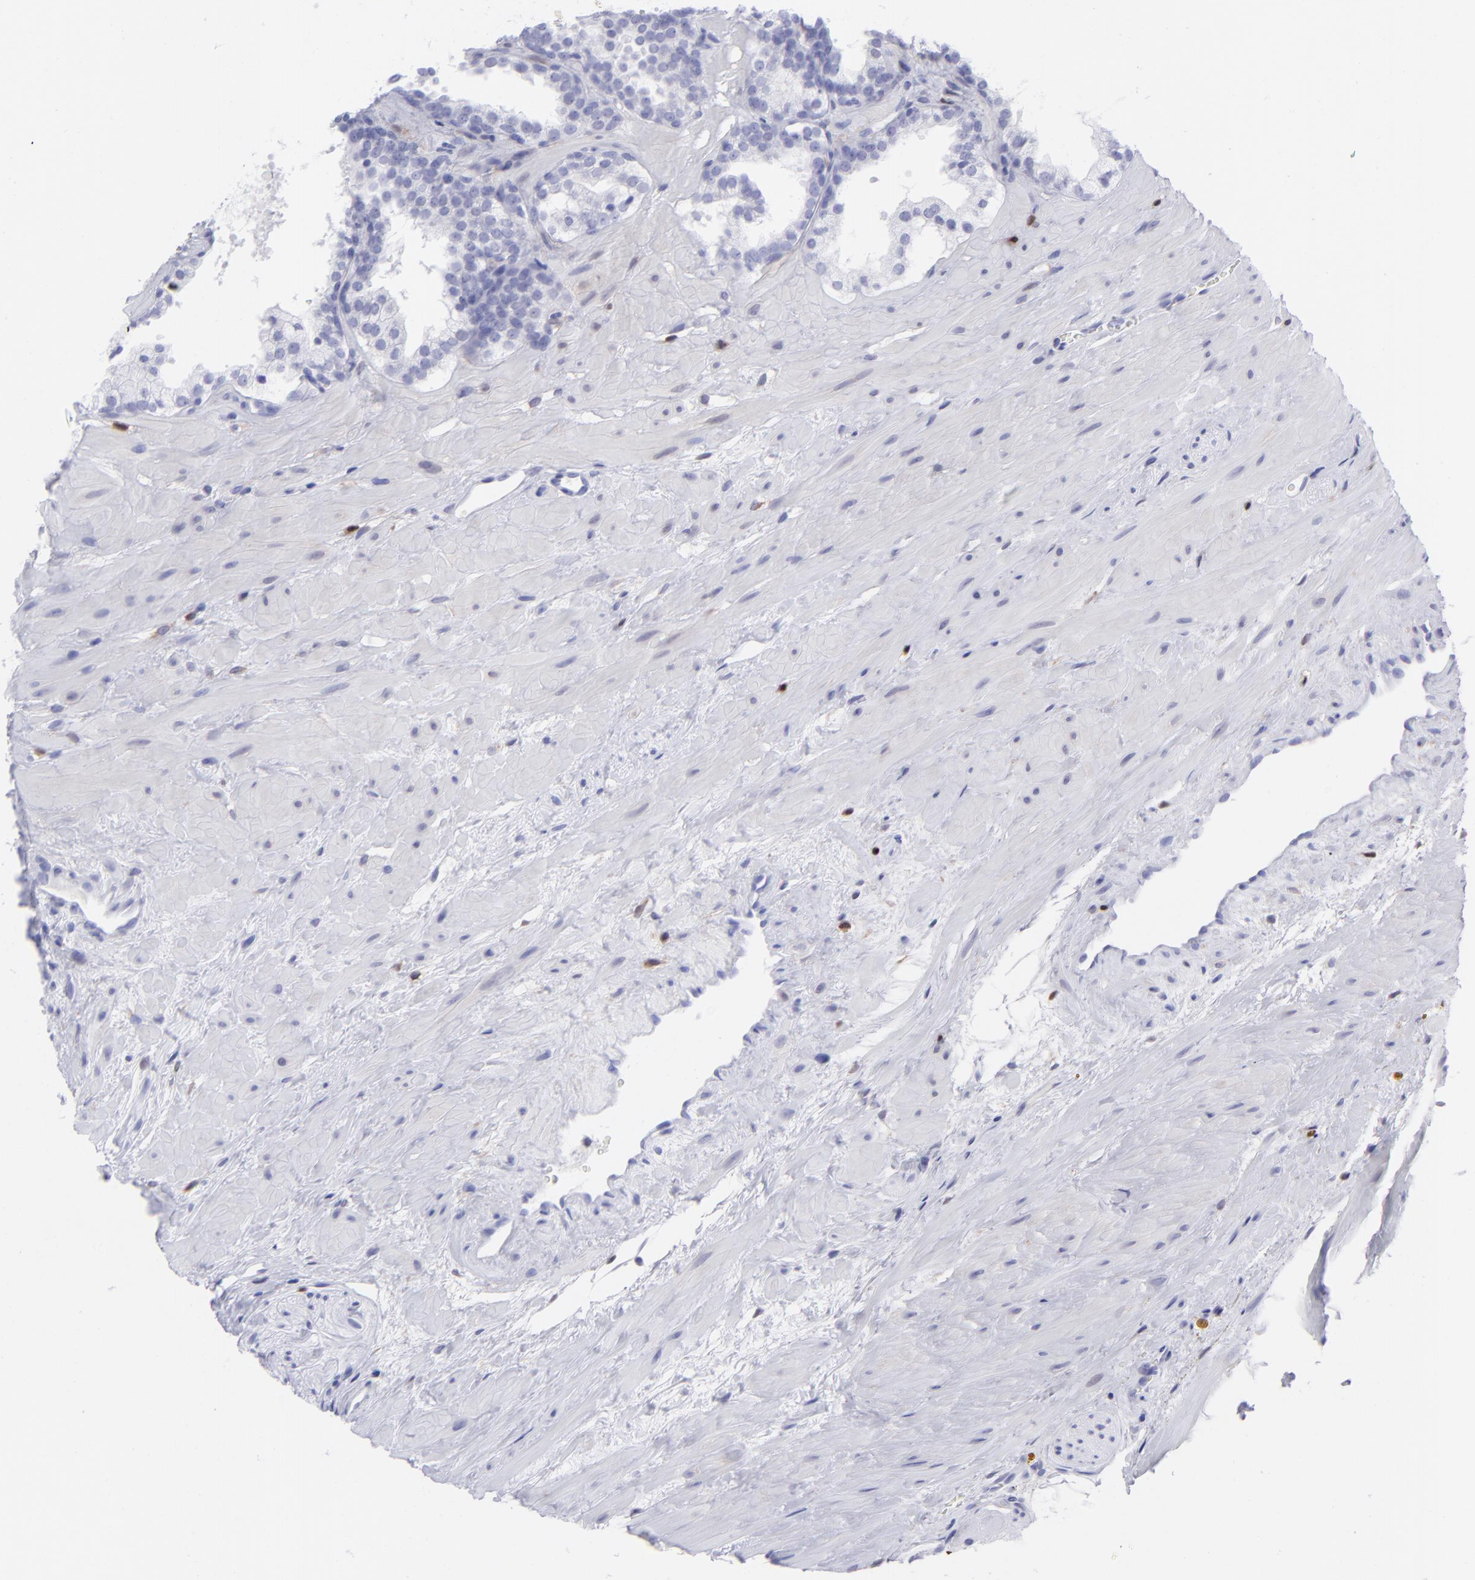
{"staining": {"intensity": "negative", "quantity": "none", "location": "none"}, "tissue": "prostate cancer", "cell_type": "Tumor cells", "image_type": "cancer", "snomed": [{"axis": "morphology", "description": "Adenocarcinoma, Low grade"}, {"axis": "topography", "description": "Prostate"}], "caption": "Tumor cells are negative for protein expression in human low-grade adenocarcinoma (prostate).", "gene": "MITF", "patient": {"sex": "male", "age": 57}}